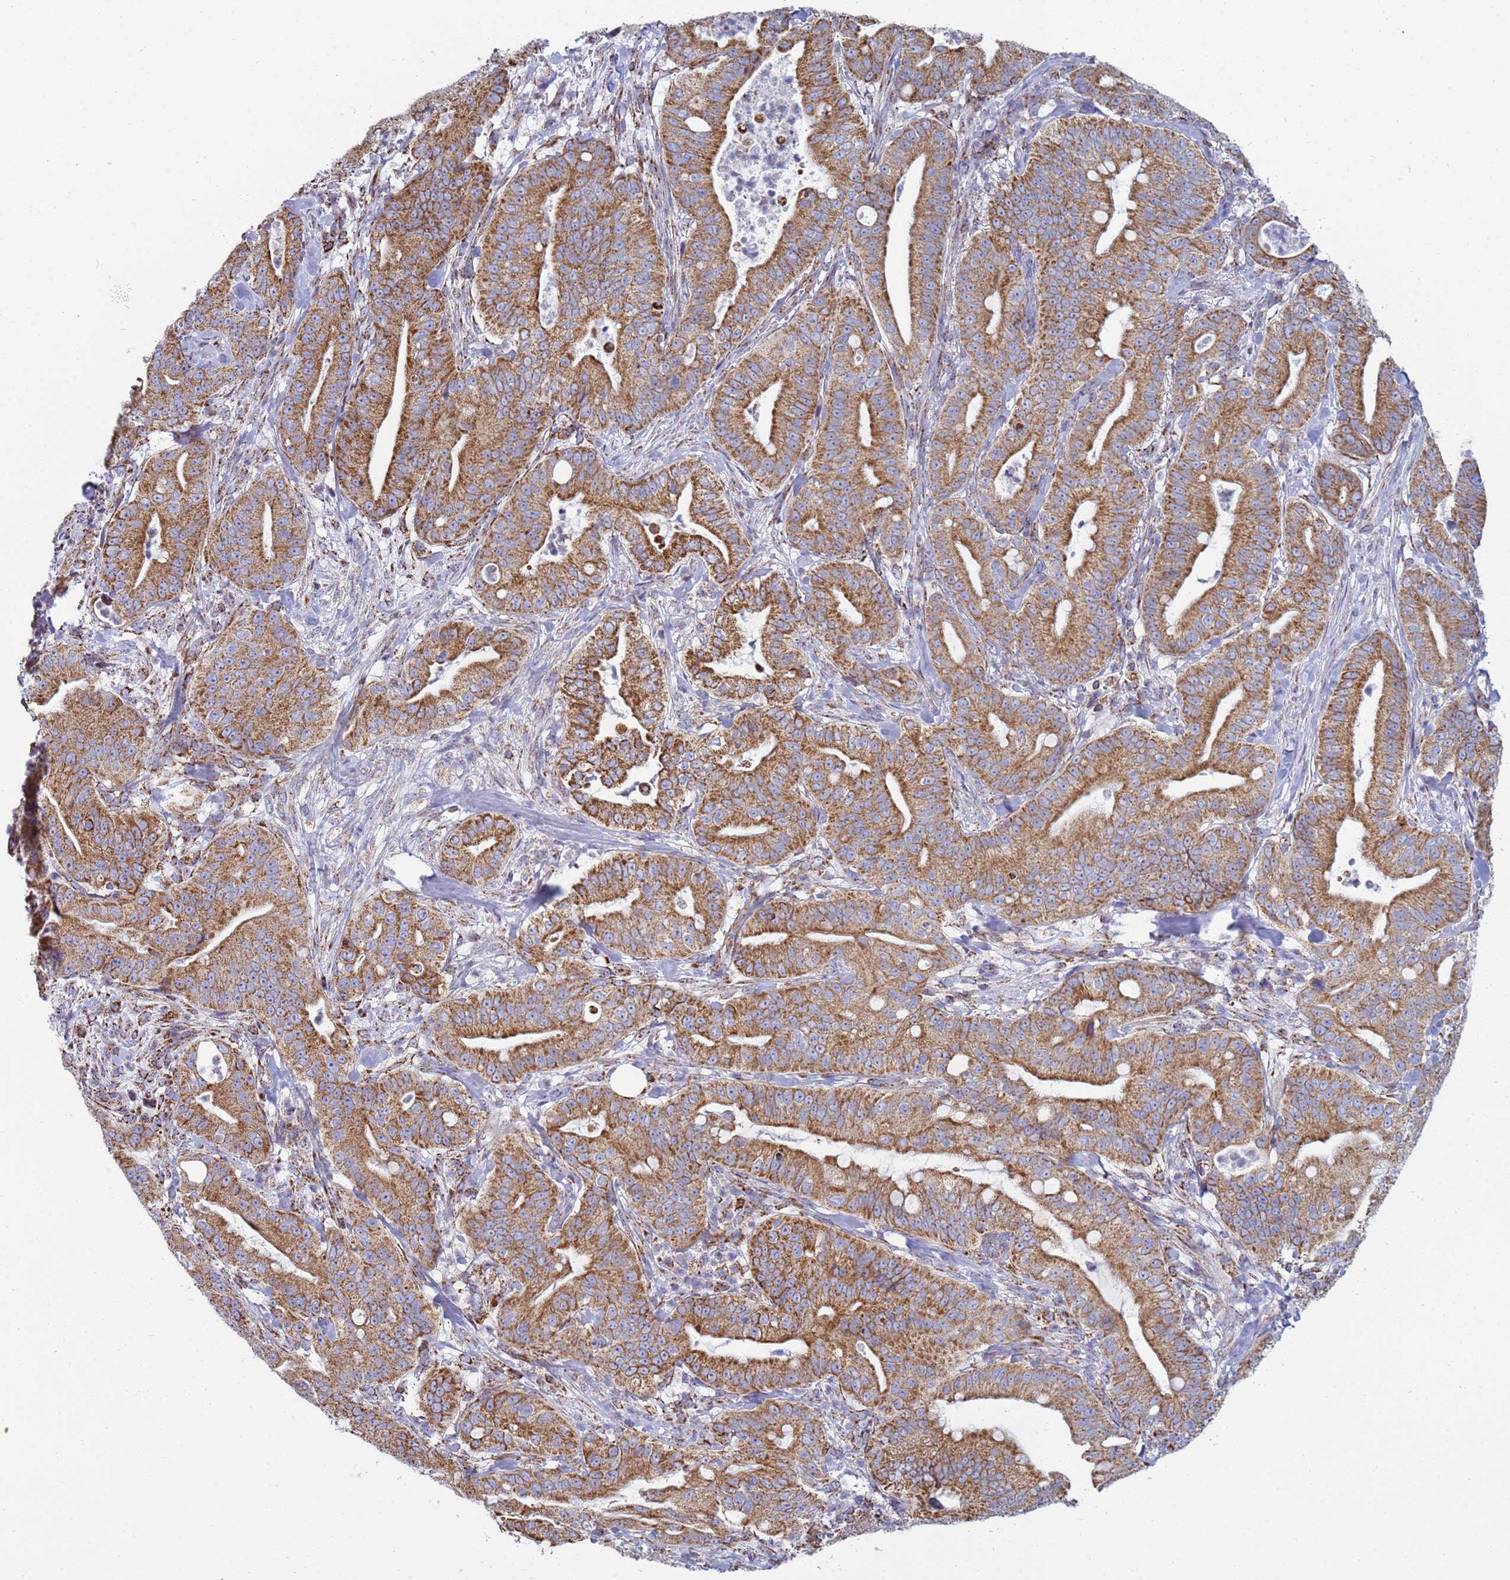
{"staining": {"intensity": "moderate", "quantity": ">75%", "location": "cytoplasmic/membranous"}, "tissue": "pancreatic cancer", "cell_type": "Tumor cells", "image_type": "cancer", "snomed": [{"axis": "morphology", "description": "Adenocarcinoma, NOS"}, {"axis": "topography", "description": "Pancreas"}], "caption": "Protein staining reveals moderate cytoplasmic/membranous positivity in approximately >75% of tumor cells in pancreatic adenocarcinoma.", "gene": "COQ4", "patient": {"sex": "male", "age": 71}}